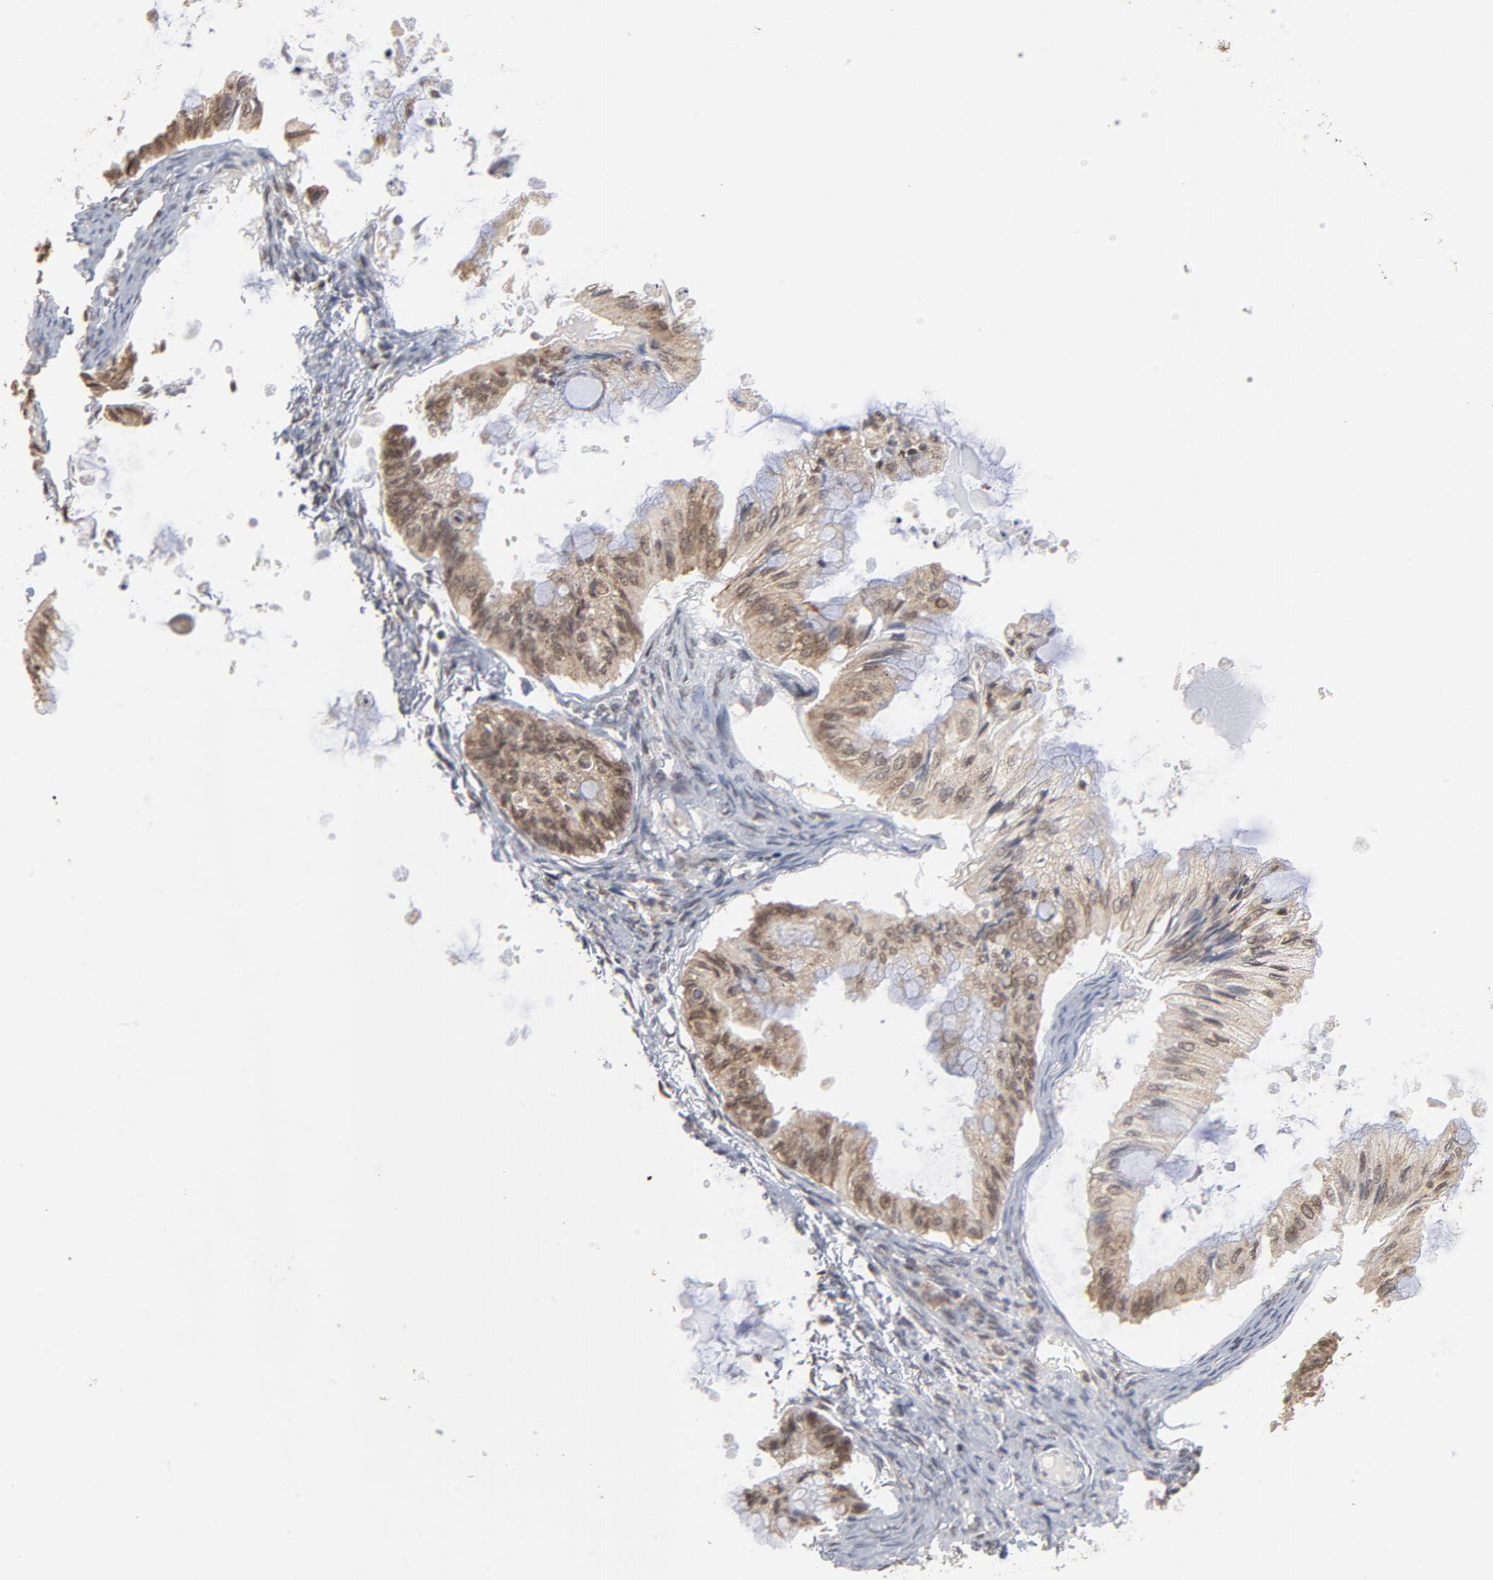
{"staining": {"intensity": "weak", "quantity": ">75%", "location": "cytoplasmic/membranous"}, "tissue": "ovarian cancer", "cell_type": "Tumor cells", "image_type": "cancer", "snomed": [{"axis": "morphology", "description": "Cystadenocarcinoma, mucinous, NOS"}, {"axis": "topography", "description": "Ovary"}], "caption": "Ovarian mucinous cystadenocarcinoma tissue shows weak cytoplasmic/membranous staining in about >75% of tumor cells (DAB IHC with brightfield microscopy, high magnification).", "gene": "ARIH1", "patient": {"sex": "female", "age": 57}}